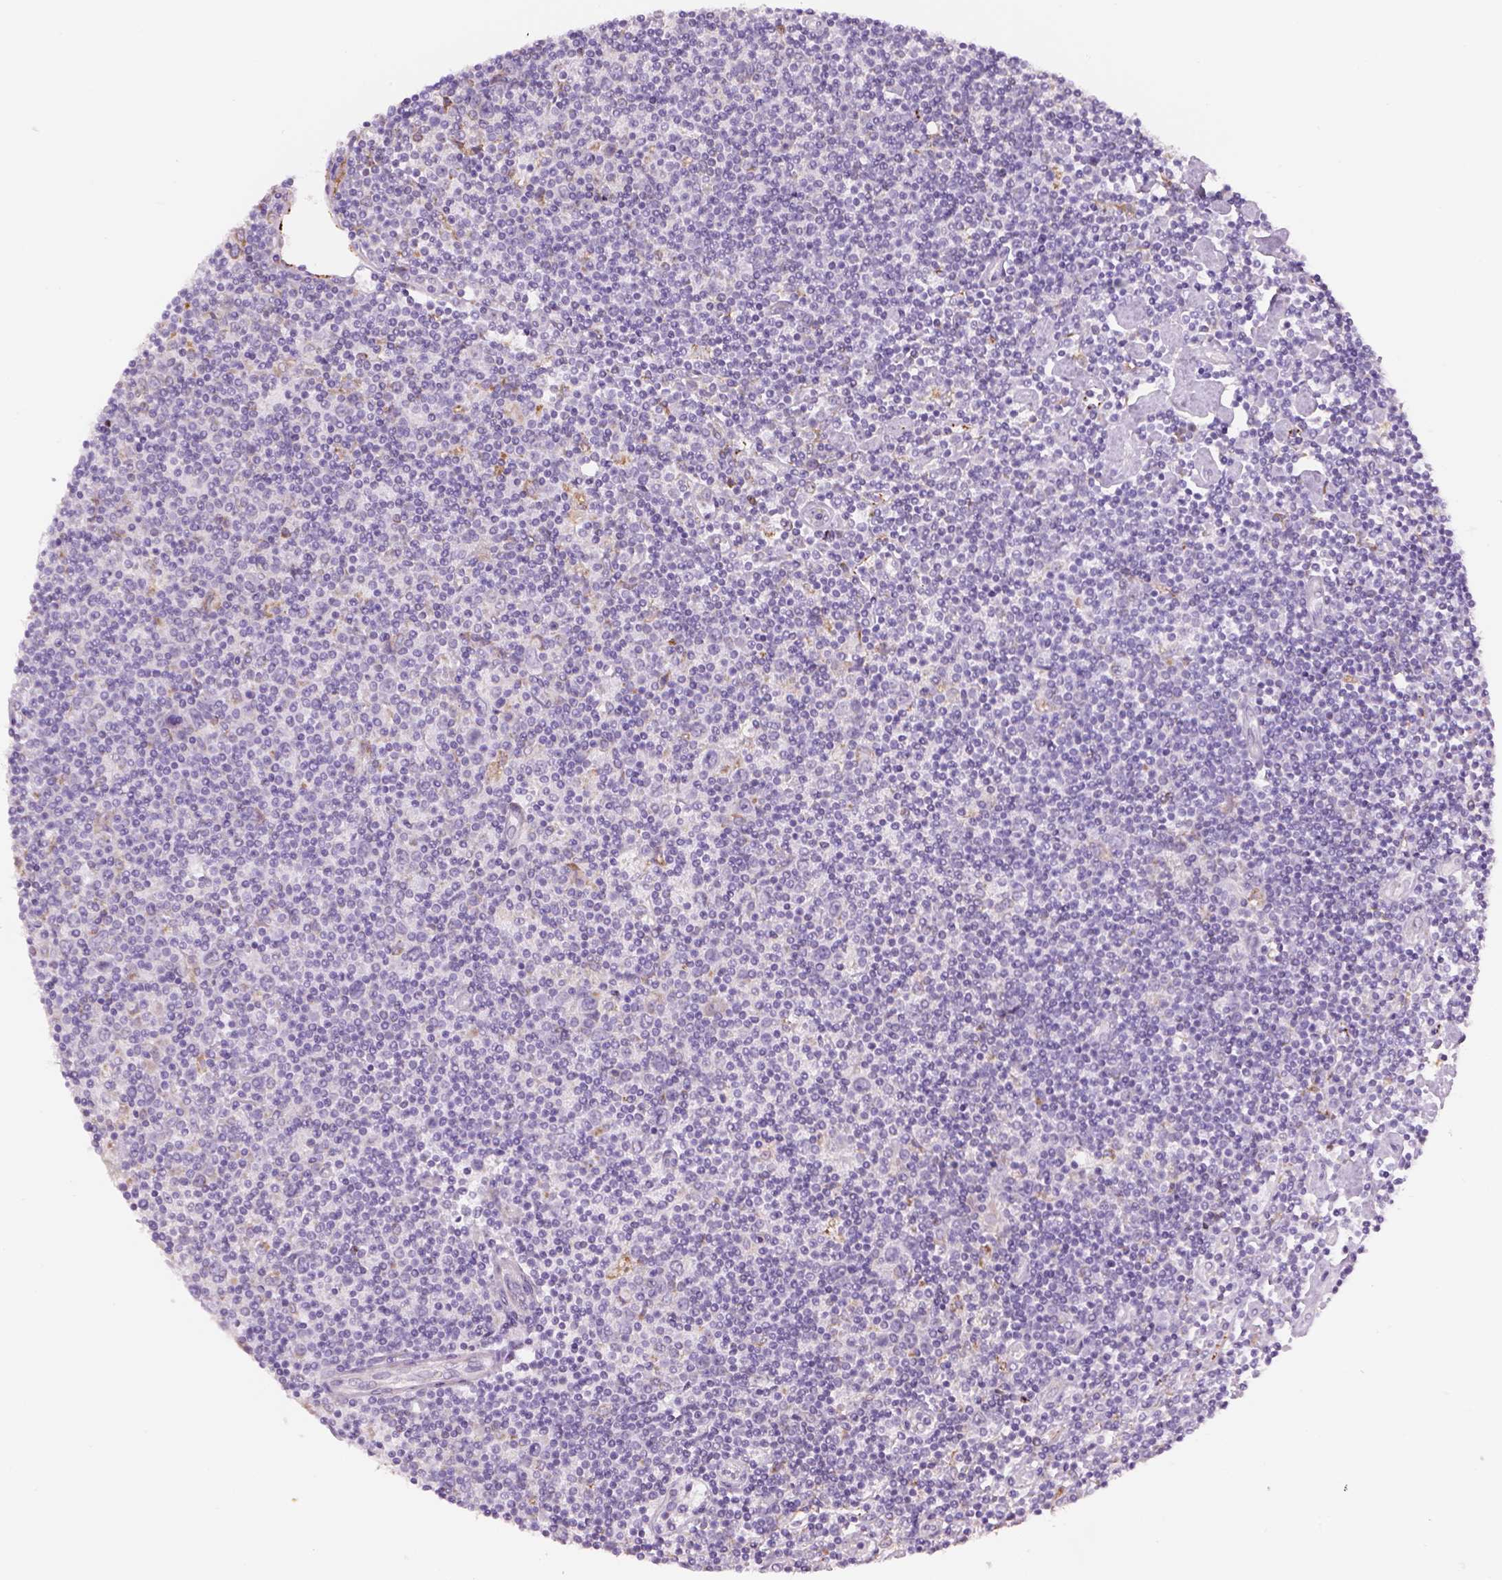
{"staining": {"intensity": "negative", "quantity": "none", "location": "none"}, "tissue": "lymphoma", "cell_type": "Tumor cells", "image_type": "cancer", "snomed": [{"axis": "morphology", "description": "Hodgkin's disease, NOS"}, {"axis": "topography", "description": "Lymph node"}], "caption": "Immunohistochemical staining of lymphoma exhibits no significant expression in tumor cells.", "gene": "IFT52", "patient": {"sex": "male", "age": 40}}